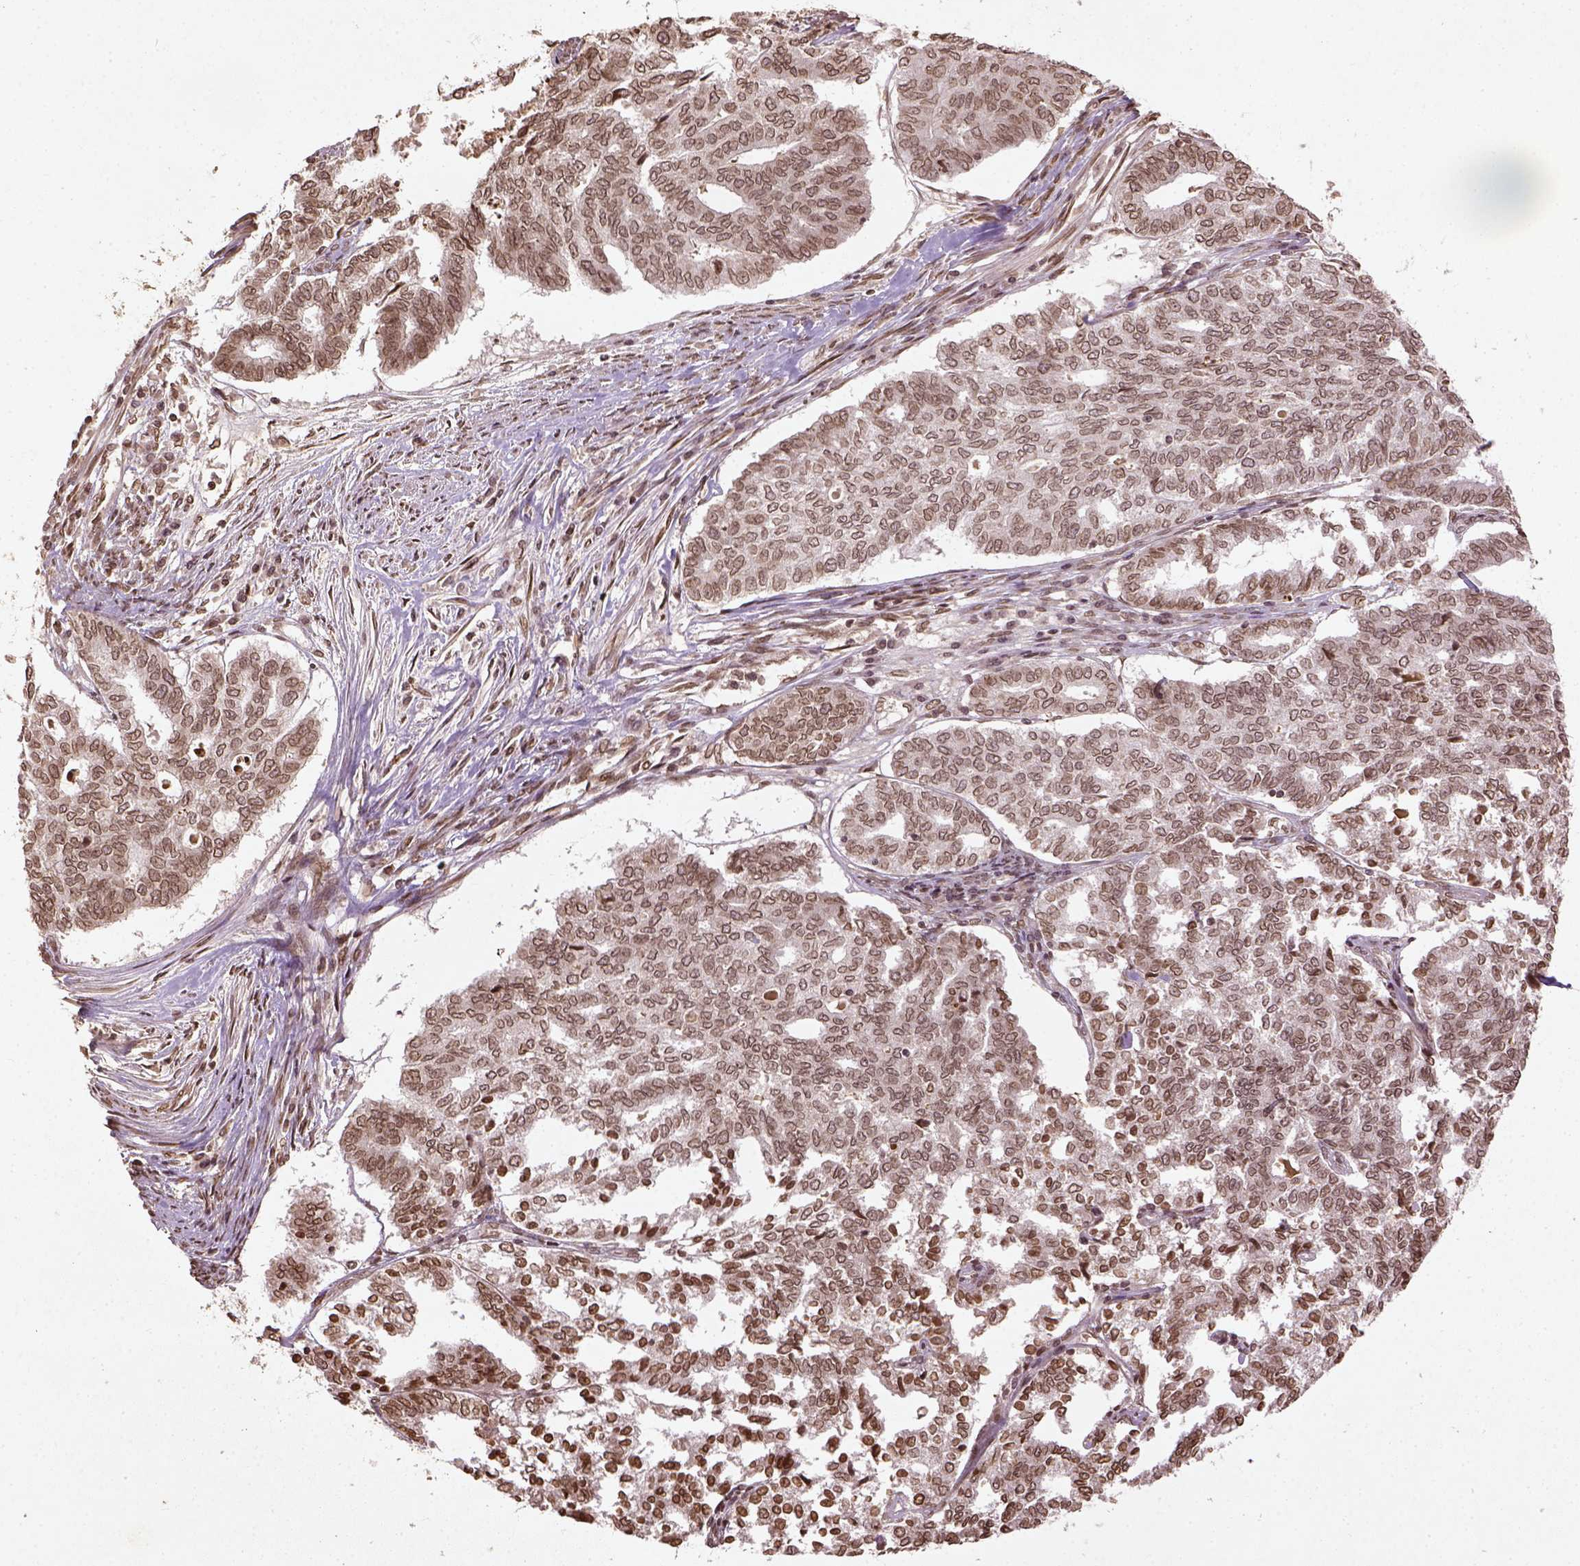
{"staining": {"intensity": "moderate", "quantity": ">75%", "location": "nuclear"}, "tissue": "endometrial cancer", "cell_type": "Tumor cells", "image_type": "cancer", "snomed": [{"axis": "morphology", "description": "Adenocarcinoma, NOS"}, {"axis": "topography", "description": "Endometrium"}], "caption": "Brown immunohistochemical staining in adenocarcinoma (endometrial) demonstrates moderate nuclear expression in about >75% of tumor cells.", "gene": "BANF1", "patient": {"sex": "female", "age": 79}}